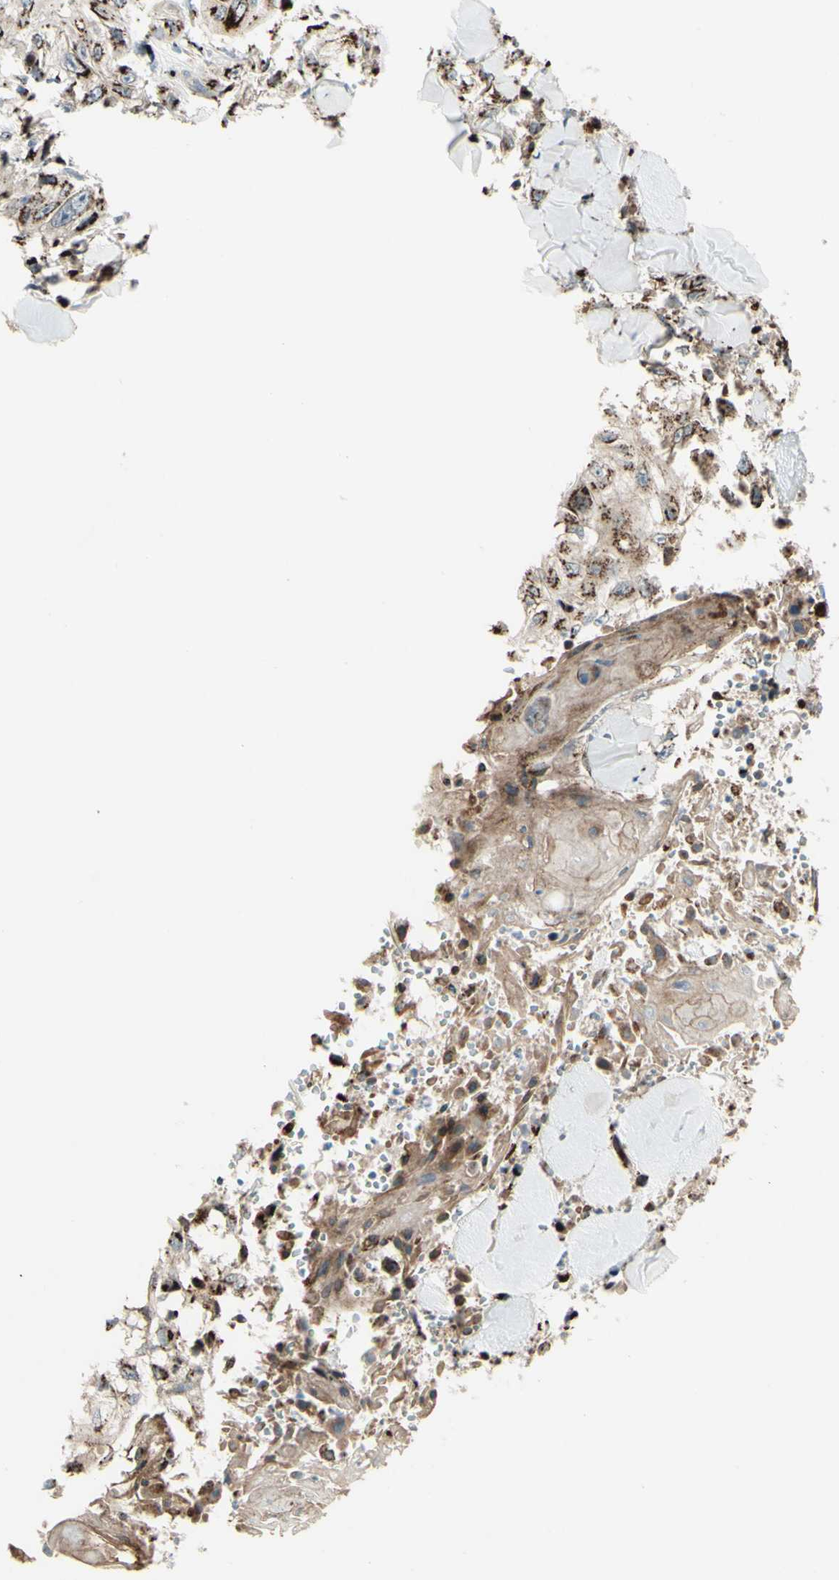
{"staining": {"intensity": "moderate", "quantity": ">75%", "location": "cytoplasmic/membranous"}, "tissue": "skin cancer", "cell_type": "Tumor cells", "image_type": "cancer", "snomed": [{"axis": "morphology", "description": "Squamous cell carcinoma, NOS"}, {"axis": "topography", "description": "Skin"}], "caption": "Immunohistochemical staining of human skin squamous cell carcinoma demonstrates moderate cytoplasmic/membranous protein staining in about >75% of tumor cells. The protein is shown in brown color, while the nuclei are stained blue.", "gene": "BPNT2", "patient": {"sex": "male", "age": 86}}